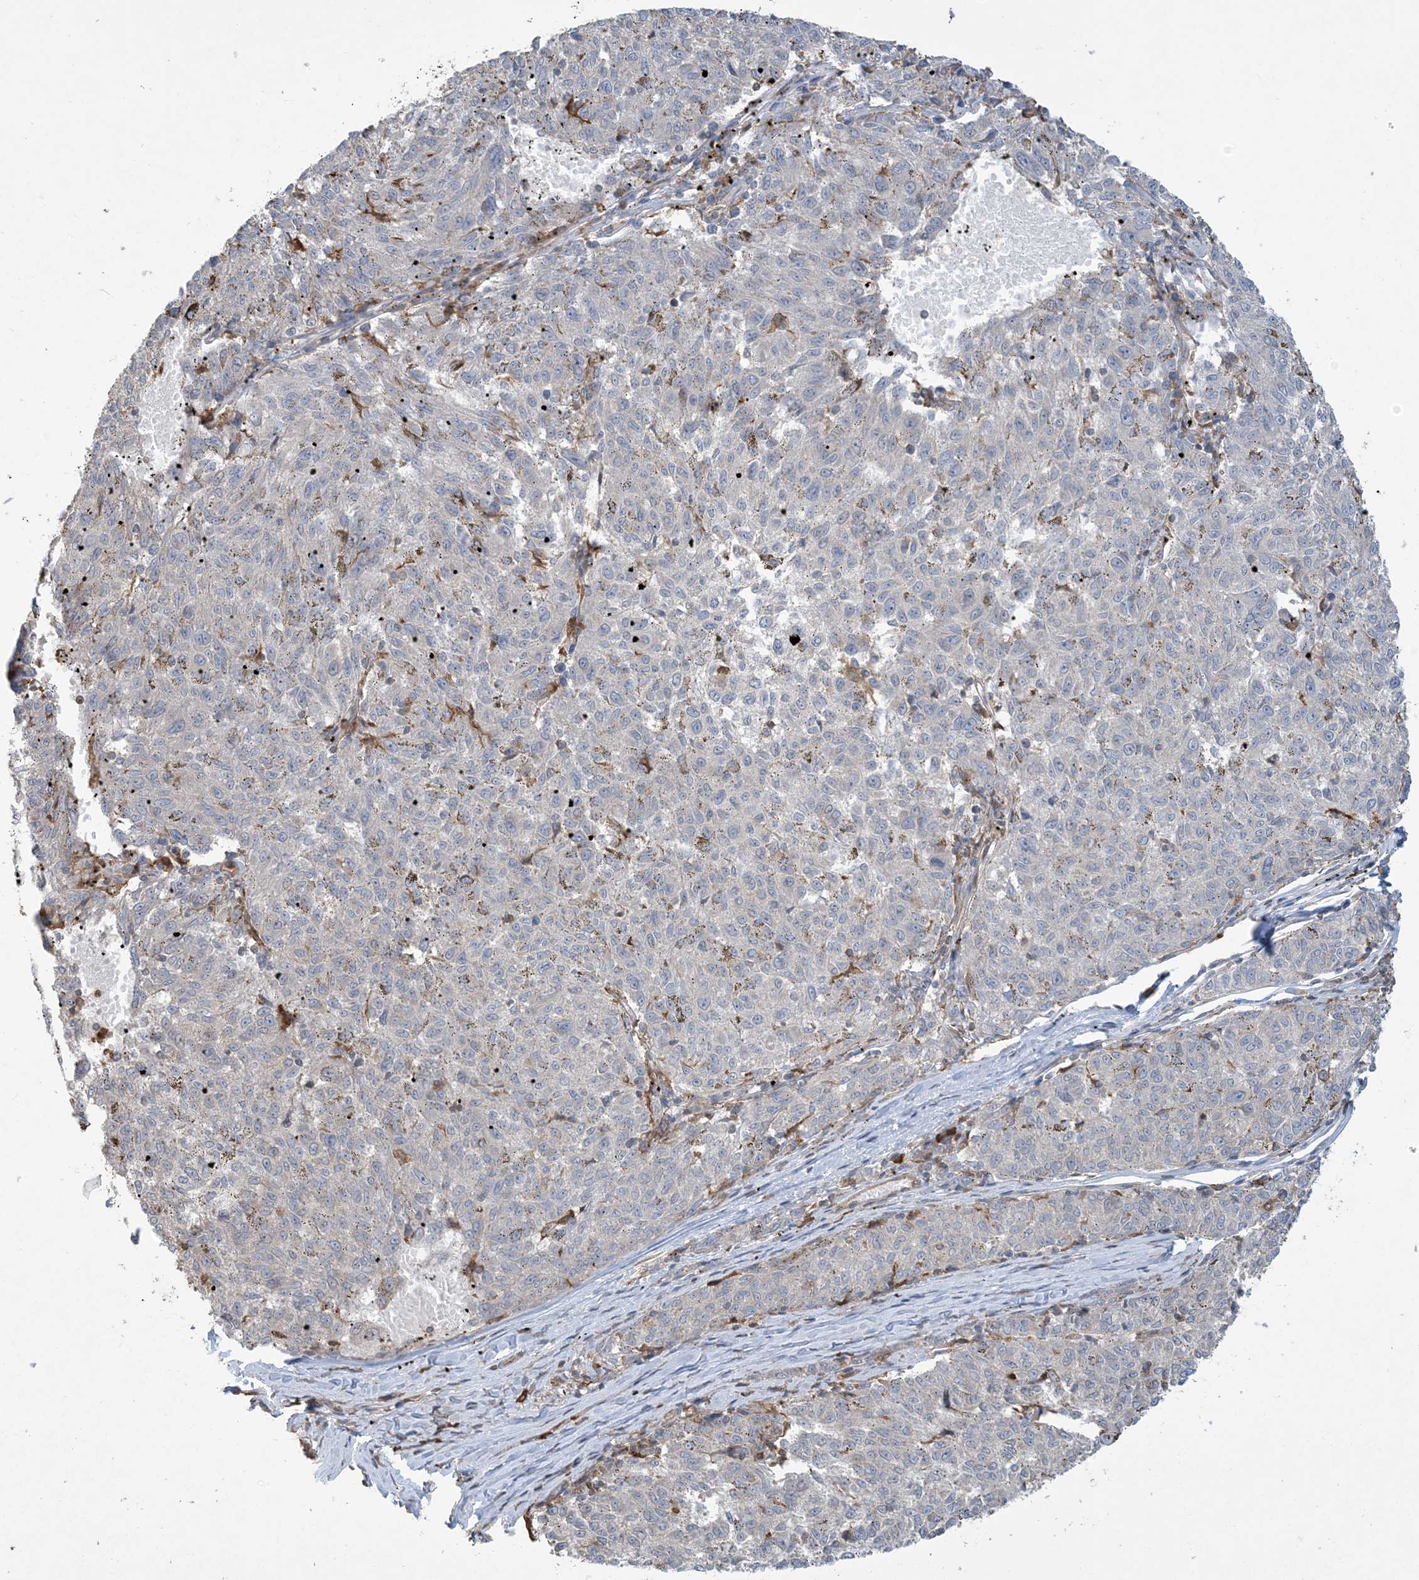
{"staining": {"intensity": "negative", "quantity": "none", "location": "none"}, "tissue": "melanoma", "cell_type": "Tumor cells", "image_type": "cancer", "snomed": [{"axis": "morphology", "description": "Malignant melanoma, NOS"}, {"axis": "topography", "description": "Skin"}], "caption": "Malignant melanoma was stained to show a protein in brown. There is no significant expression in tumor cells. (Immunohistochemistry, brightfield microscopy, high magnification).", "gene": "TMSB4X", "patient": {"sex": "female", "age": 72}}